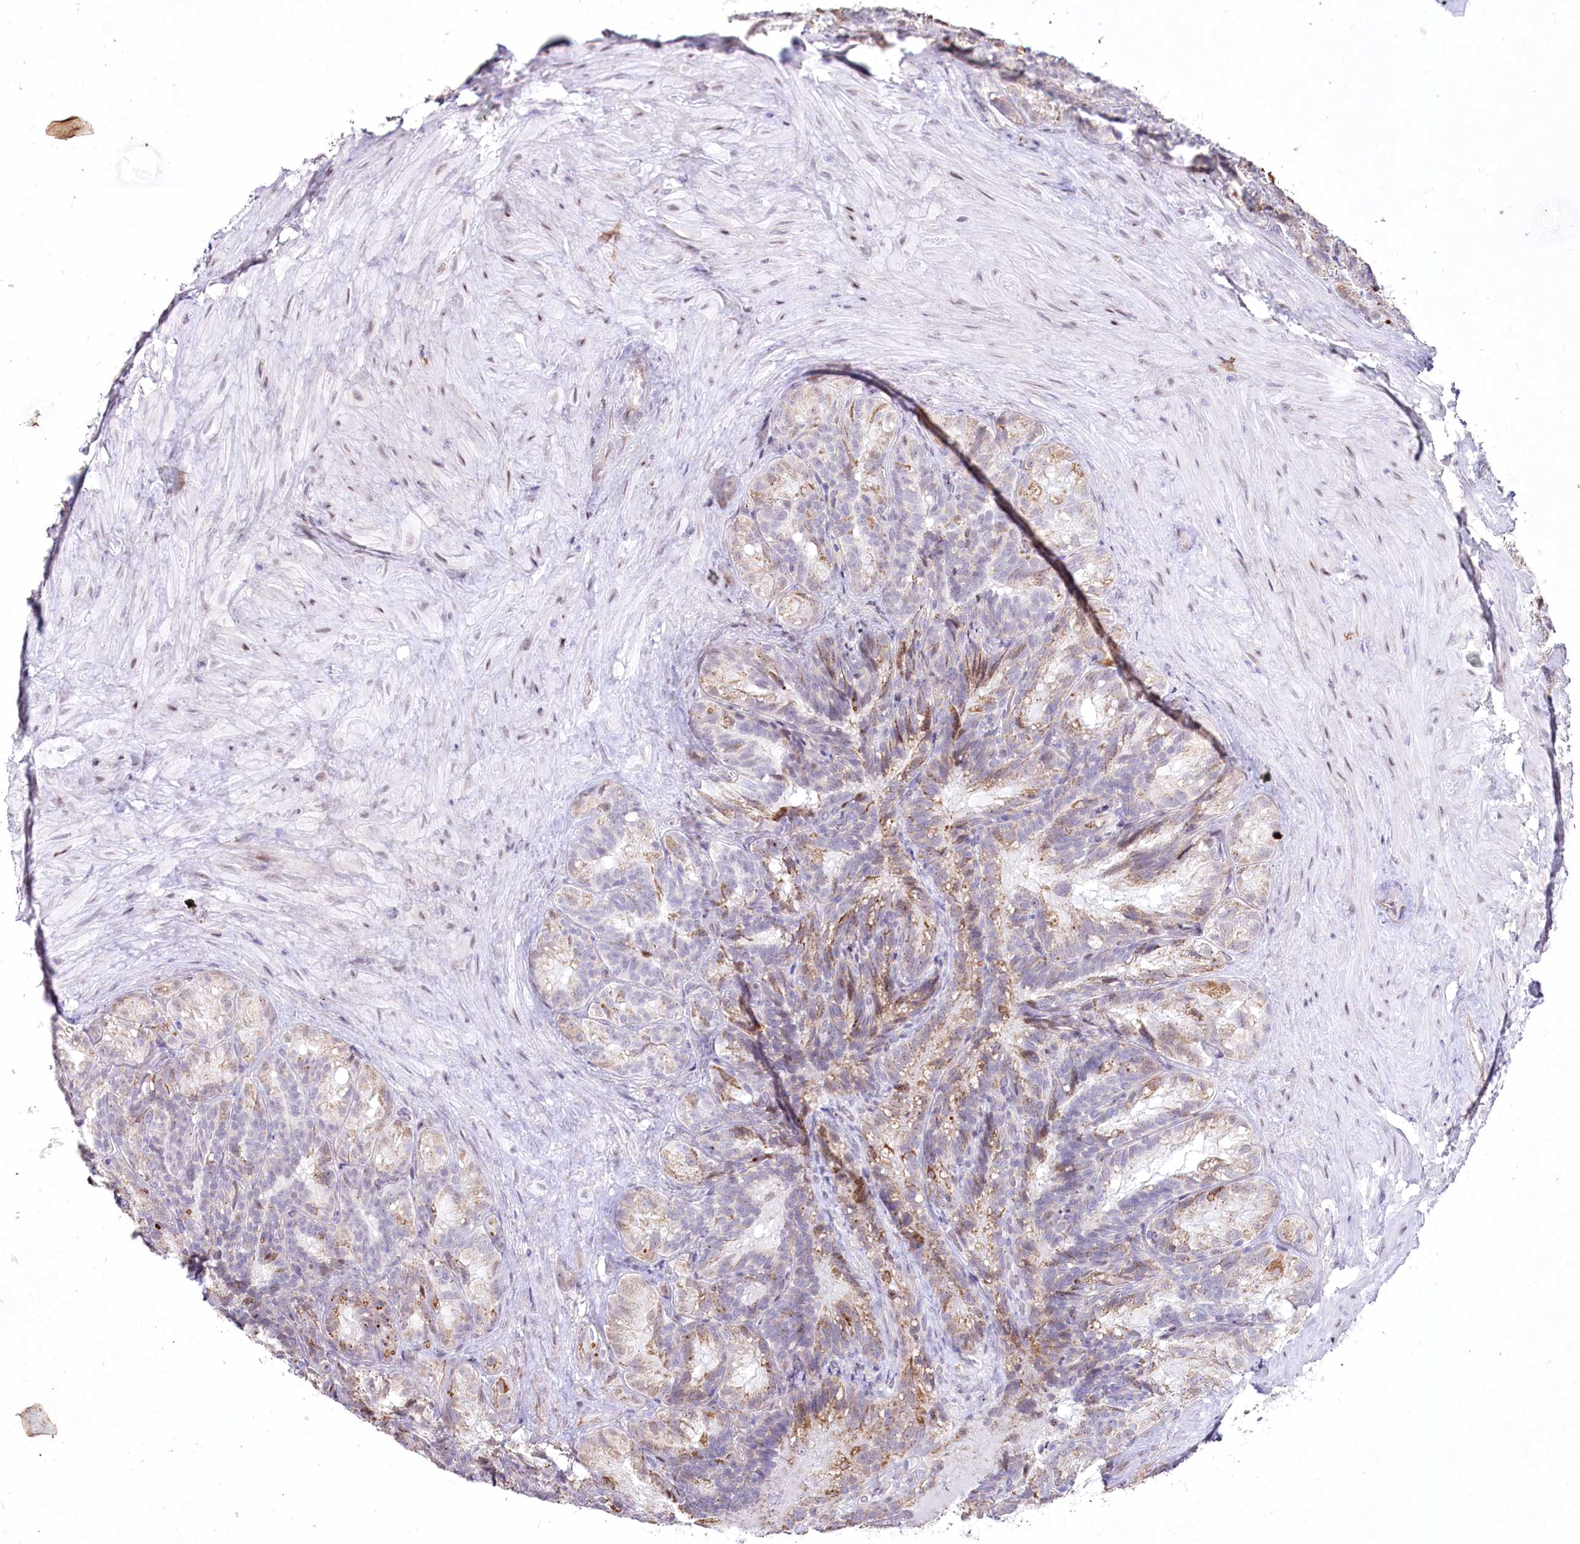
{"staining": {"intensity": "moderate", "quantity": "<25%", "location": "cytoplasmic/membranous"}, "tissue": "seminal vesicle", "cell_type": "Glandular cells", "image_type": "normal", "snomed": [{"axis": "morphology", "description": "Normal tissue, NOS"}, {"axis": "topography", "description": "Seminal veicle"}], "caption": "Glandular cells demonstrate low levels of moderate cytoplasmic/membranous staining in approximately <25% of cells in unremarkable seminal vesicle. (IHC, brightfield microscopy, high magnification).", "gene": "YBX3", "patient": {"sex": "male", "age": 60}}